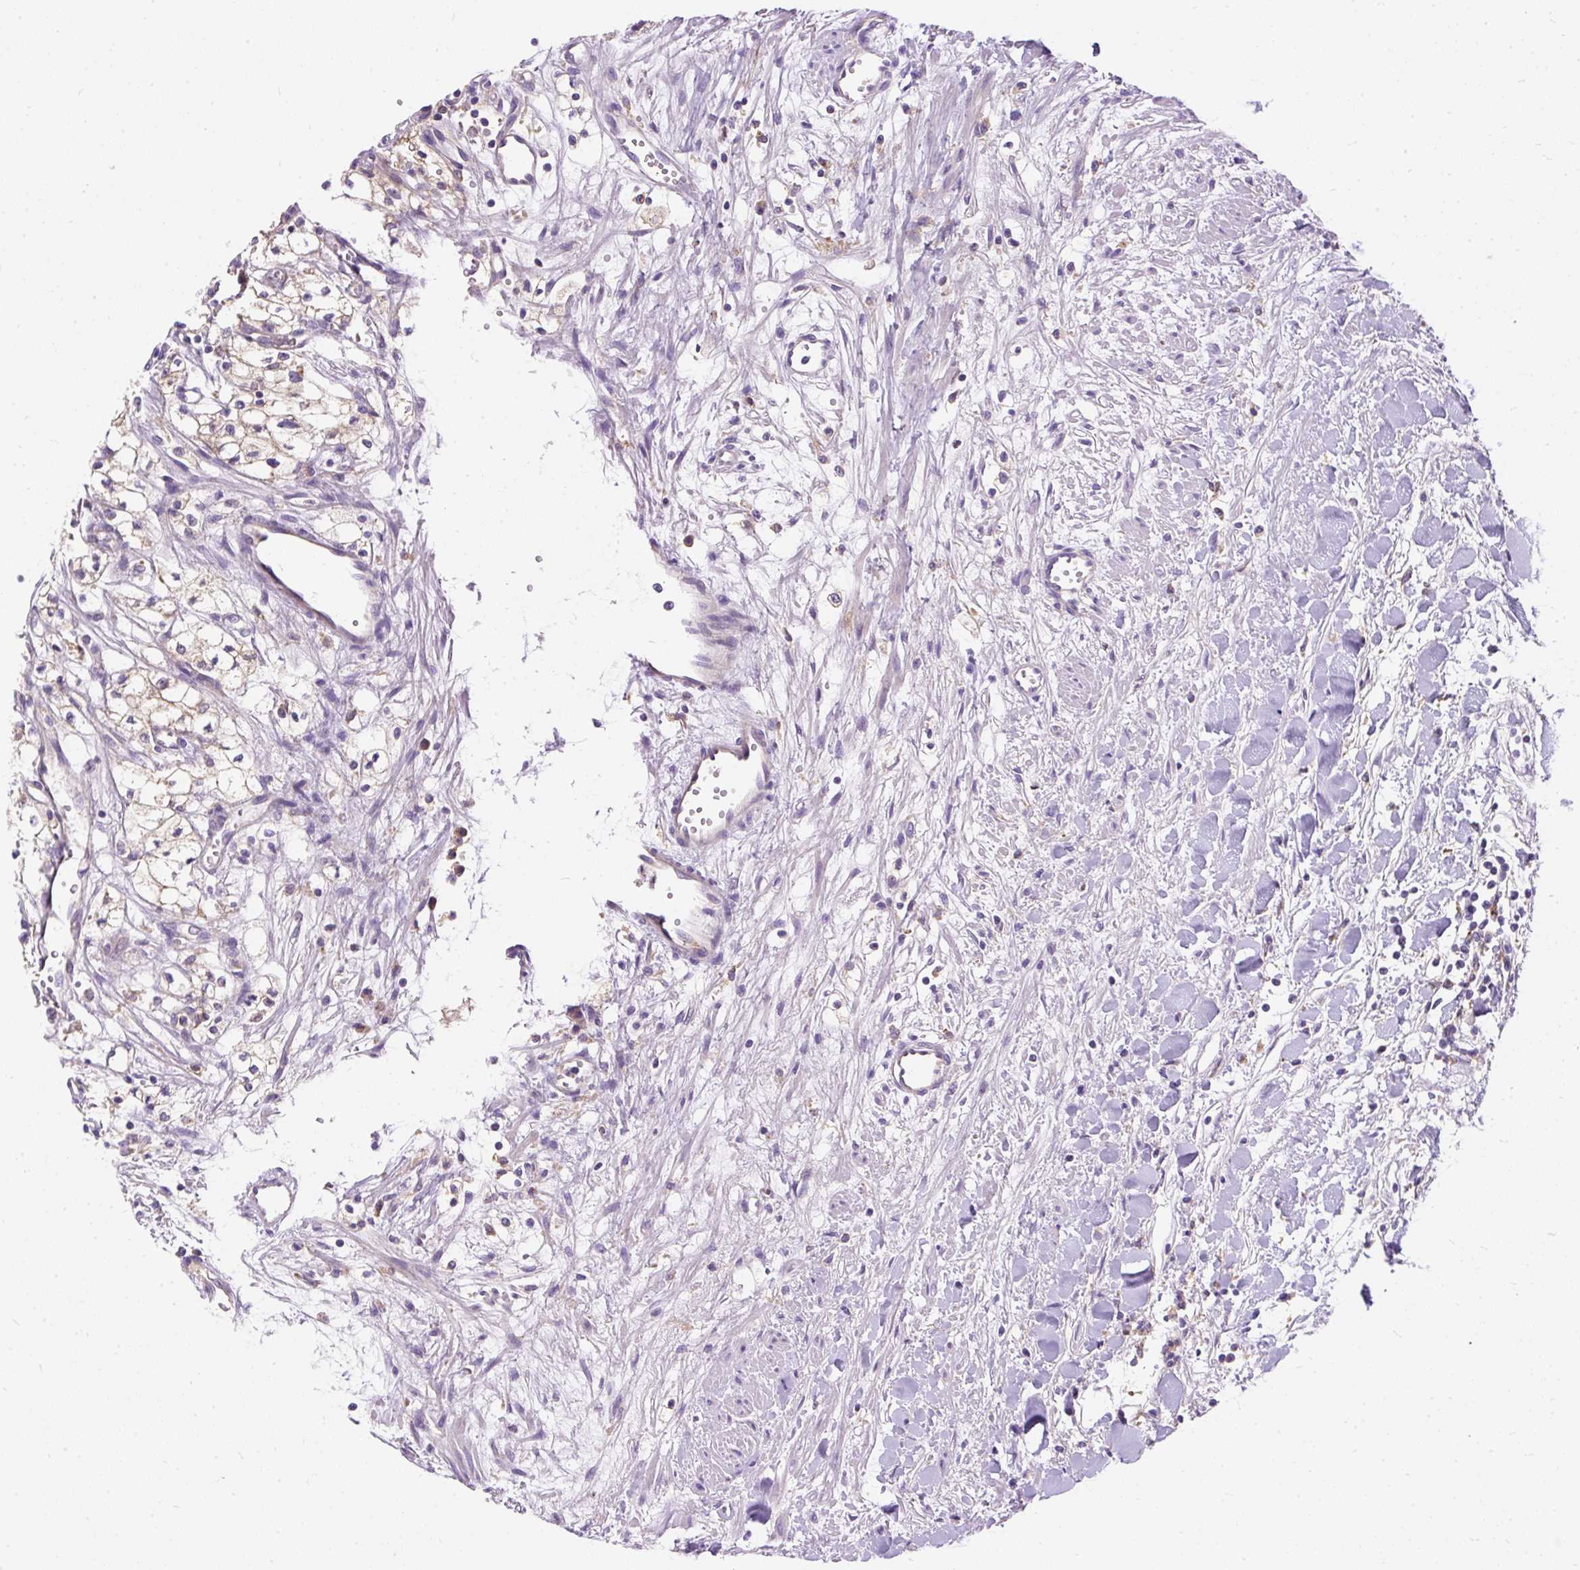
{"staining": {"intensity": "weak", "quantity": "25%-75%", "location": "cytoplasmic/membranous"}, "tissue": "renal cancer", "cell_type": "Tumor cells", "image_type": "cancer", "snomed": [{"axis": "morphology", "description": "Adenocarcinoma, NOS"}, {"axis": "topography", "description": "Kidney"}], "caption": "Immunohistochemical staining of renal cancer (adenocarcinoma) displays weak cytoplasmic/membranous protein expression in about 25%-75% of tumor cells.", "gene": "OR4K15", "patient": {"sex": "male", "age": 59}}